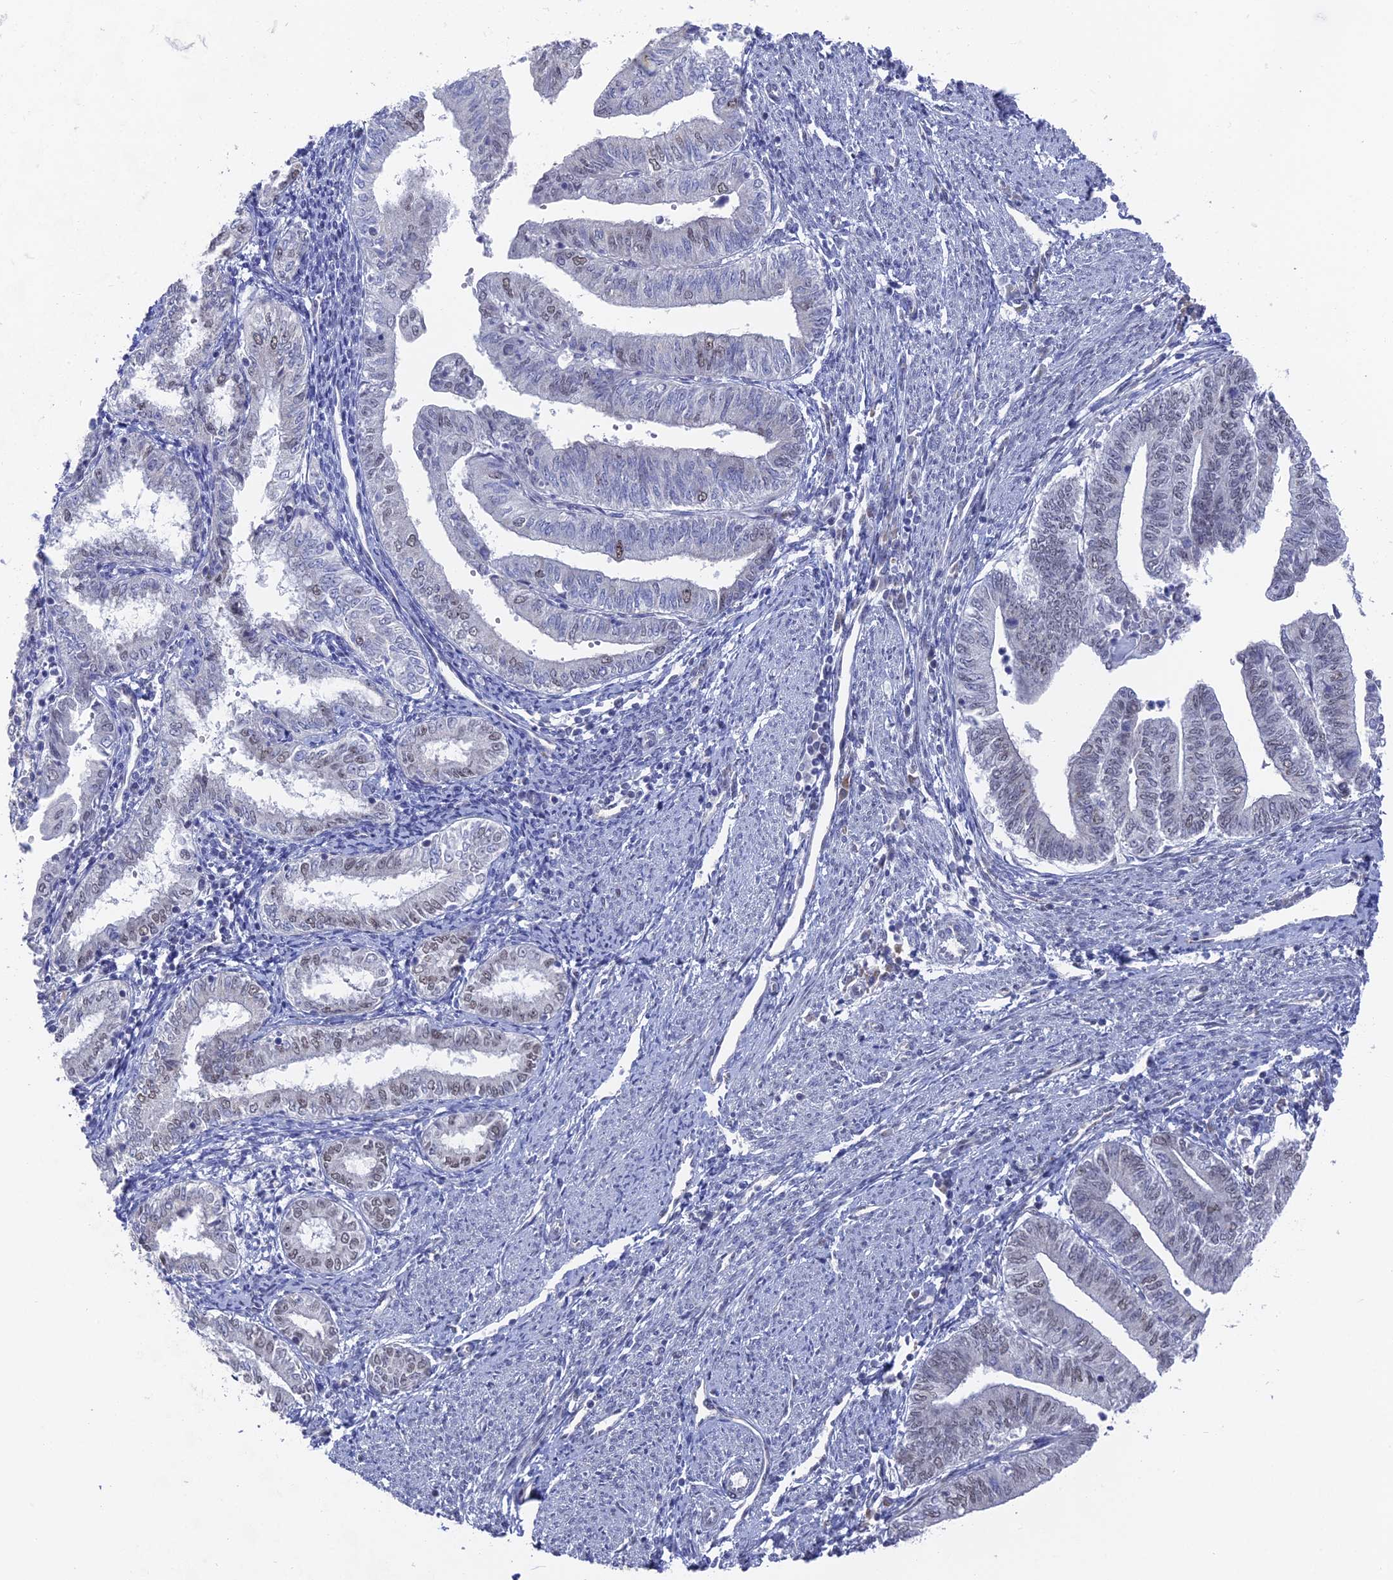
{"staining": {"intensity": "weak", "quantity": "25%-75%", "location": "nuclear"}, "tissue": "endometrial cancer", "cell_type": "Tumor cells", "image_type": "cancer", "snomed": [{"axis": "morphology", "description": "Adenocarcinoma, NOS"}, {"axis": "topography", "description": "Endometrium"}], "caption": "Brown immunohistochemical staining in endometrial adenocarcinoma displays weak nuclear expression in approximately 25%-75% of tumor cells. The staining was performed using DAB to visualize the protein expression in brown, while the nuclei were stained in blue with hematoxylin (Magnification: 20x).", "gene": "FHIP2A", "patient": {"sex": "female", "age": 66}}